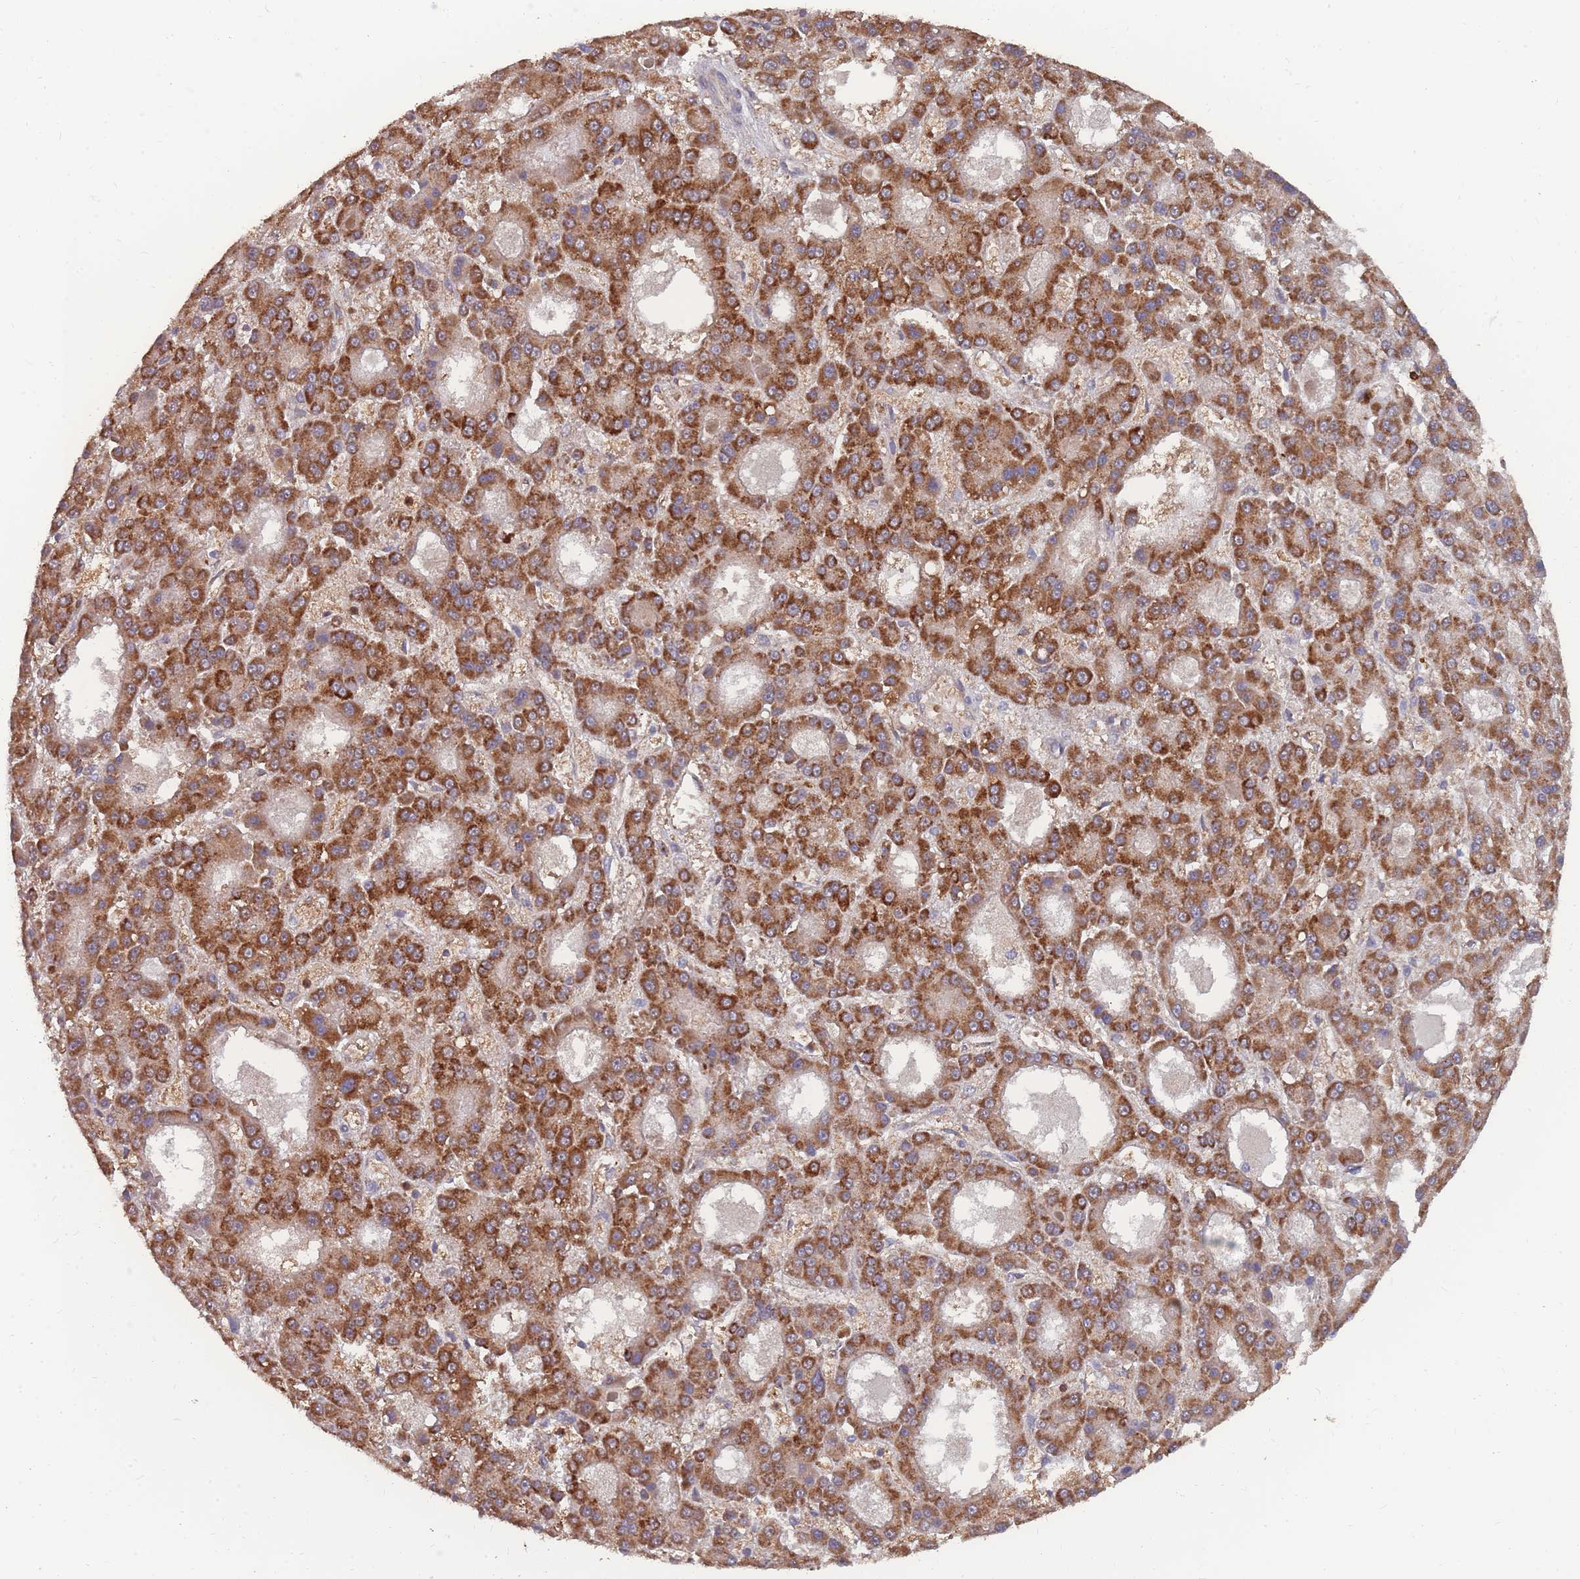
{"staining": {"intensity": "strong", "quantity": ">75%", "location": "cytoplasmic/membranous"}, "tissue": "liver cancer", "cell_type": "Tumor cells", "image_type": "cancer", "snomed": [{"axis": "morphology", "description": "Carcinoma, Hepatocellular, NOS"}, {"axis": "topography", "description": "Liver"}], "caption": "This is an image of immunohistochemistry staining of liver hepatocellular carcinoma, which shows strong positivity in the cytoplasmic/membranous of tumor cells.", "gene": "SLC35B4", "patient": {"sex": "male", "age": 70}}